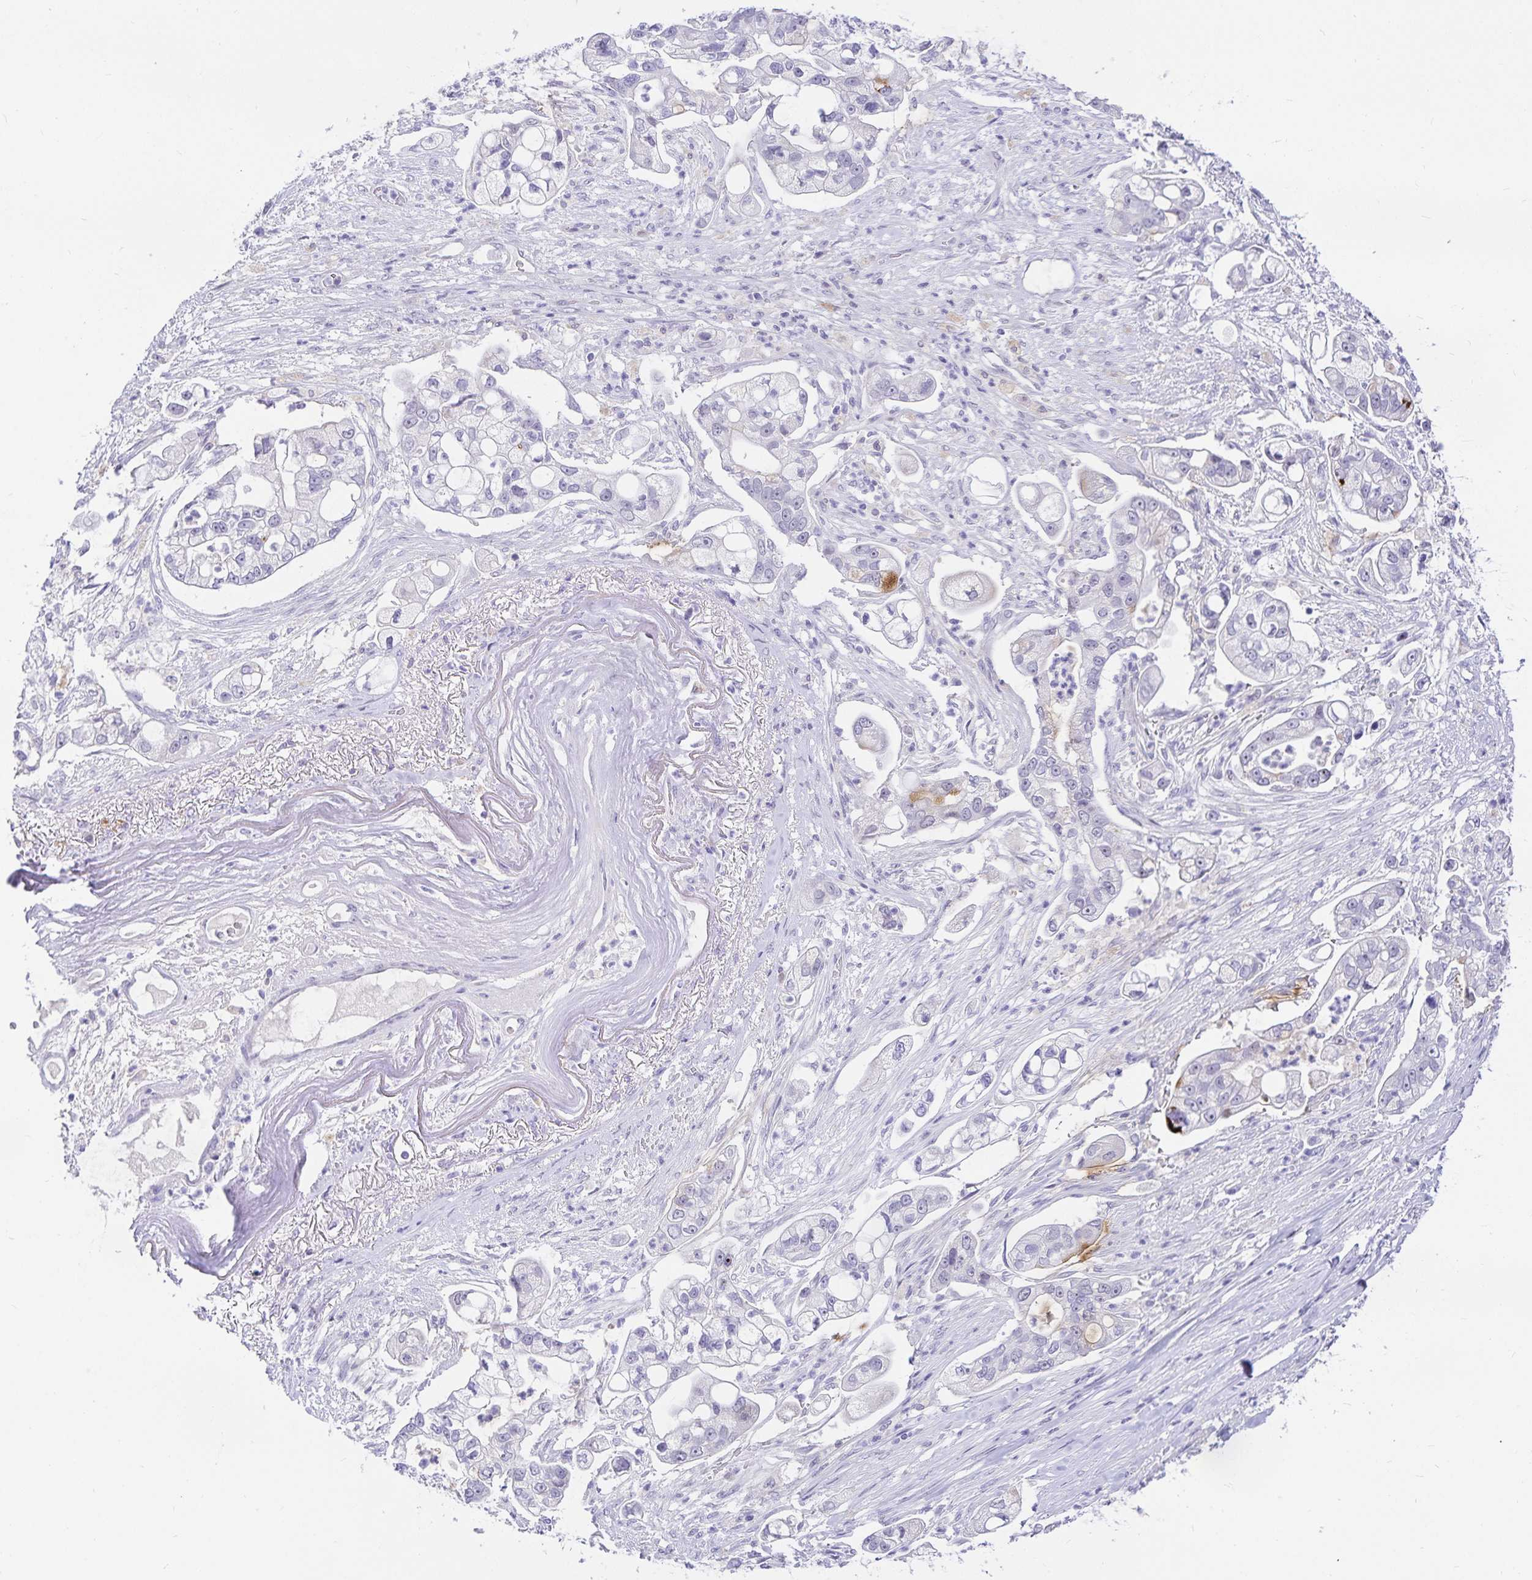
{"staining": {"intensity": "negative", "quantity": "none", "location": "none"}, "tissue": "pancreatic cancer", "cell_type": "Tumor cells", "image_type": "cancer", "snomed": [{"axis": "morphology", "description": "Adenocarcinoma, NOS"}, {"axis": "topography", "description": "Pancreas"}], "caption": "This is an immunohistochemistry (IHC) micrograph of pancreatic cancer. There is no positivity in tumor cells.", "gene": "KBTBD13", "patient": {"sex": "female", "age": 69}}